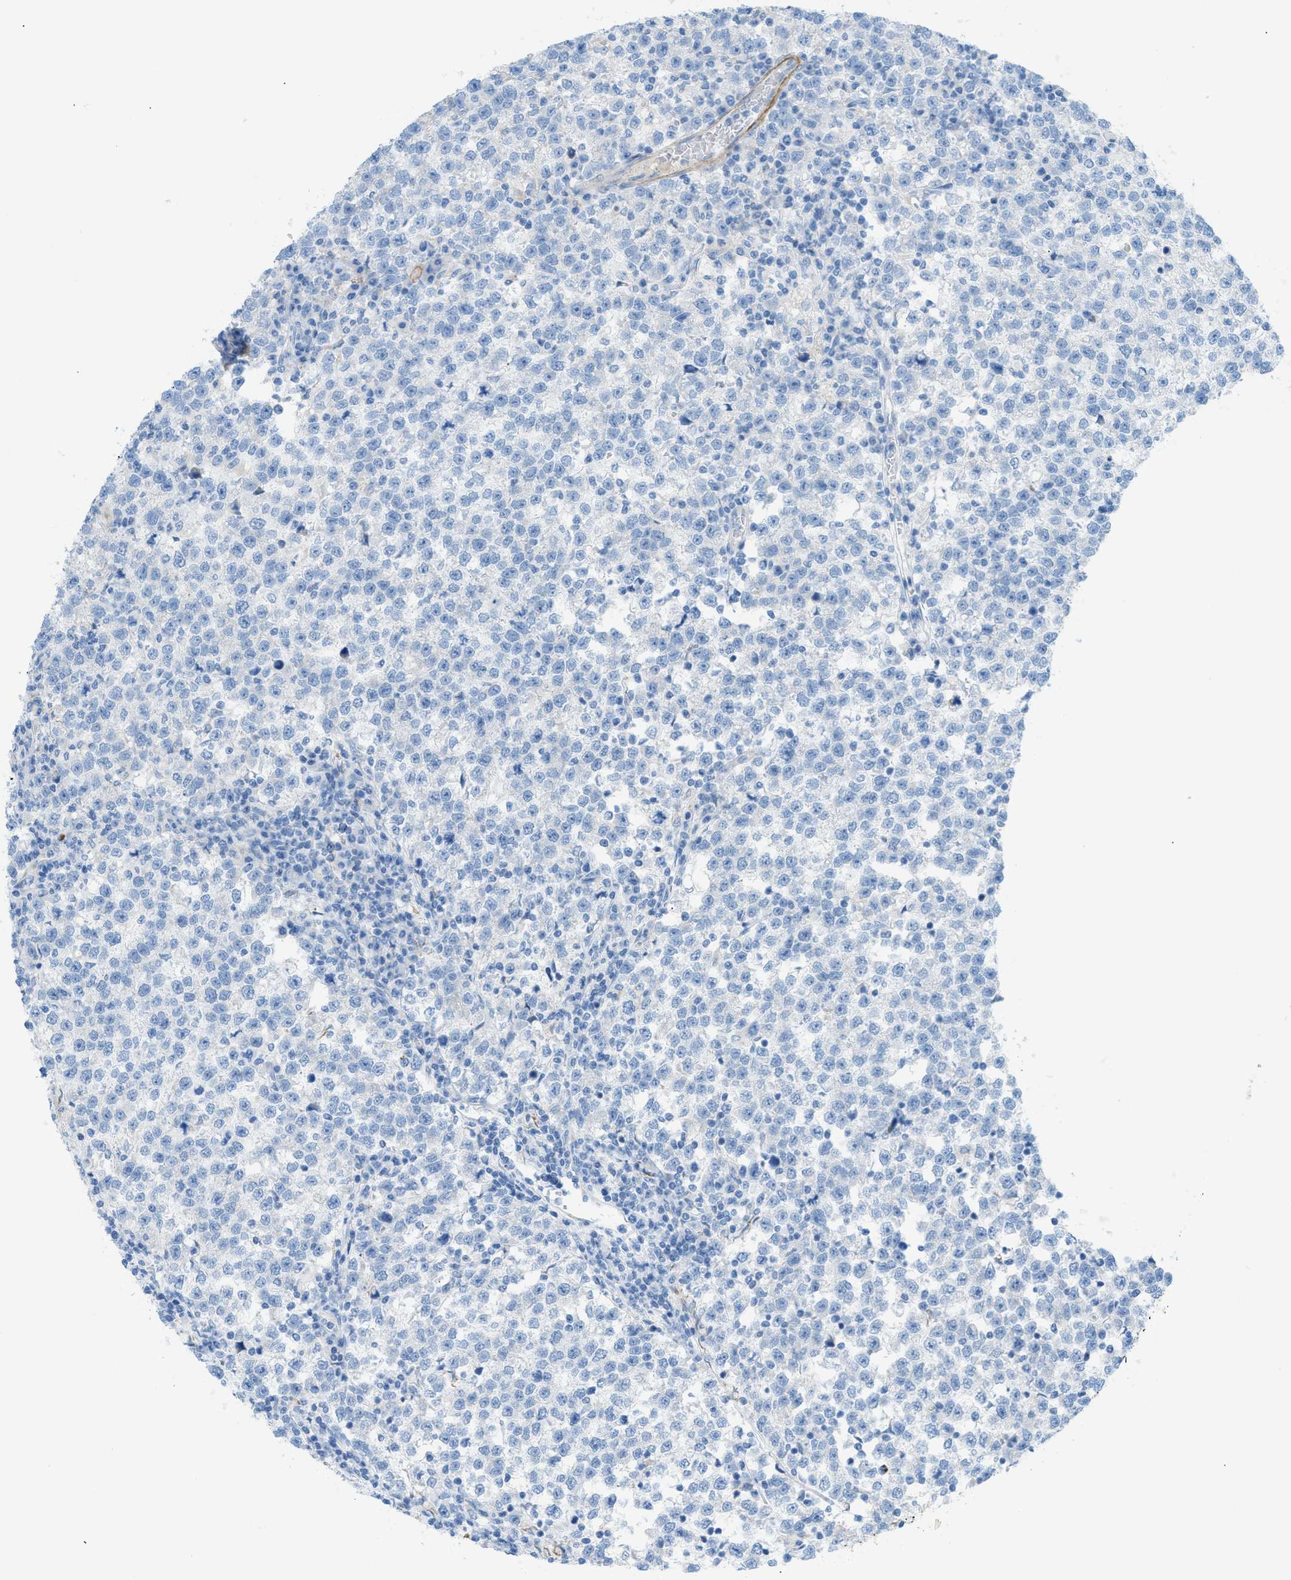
{"staining": {"intensity": "negative", "quantity": "none", "location": "none"}, "tissue": "testis cancer", "cell_type": "Tumor cells", "image_type": "cancer", "snomed": [{"axis": "morphology", "description": "Normal tissue, NOS"}, {"axis": "morphology", "description": "Seminoma, NOS"}, {"axis": "topography", "description": "Testis"}], "caption": "Tumor cells are negative for brown protein staining in testis seminoma.", "gene": "MYH11", "patient": {"sex": "male", "age": 43}}